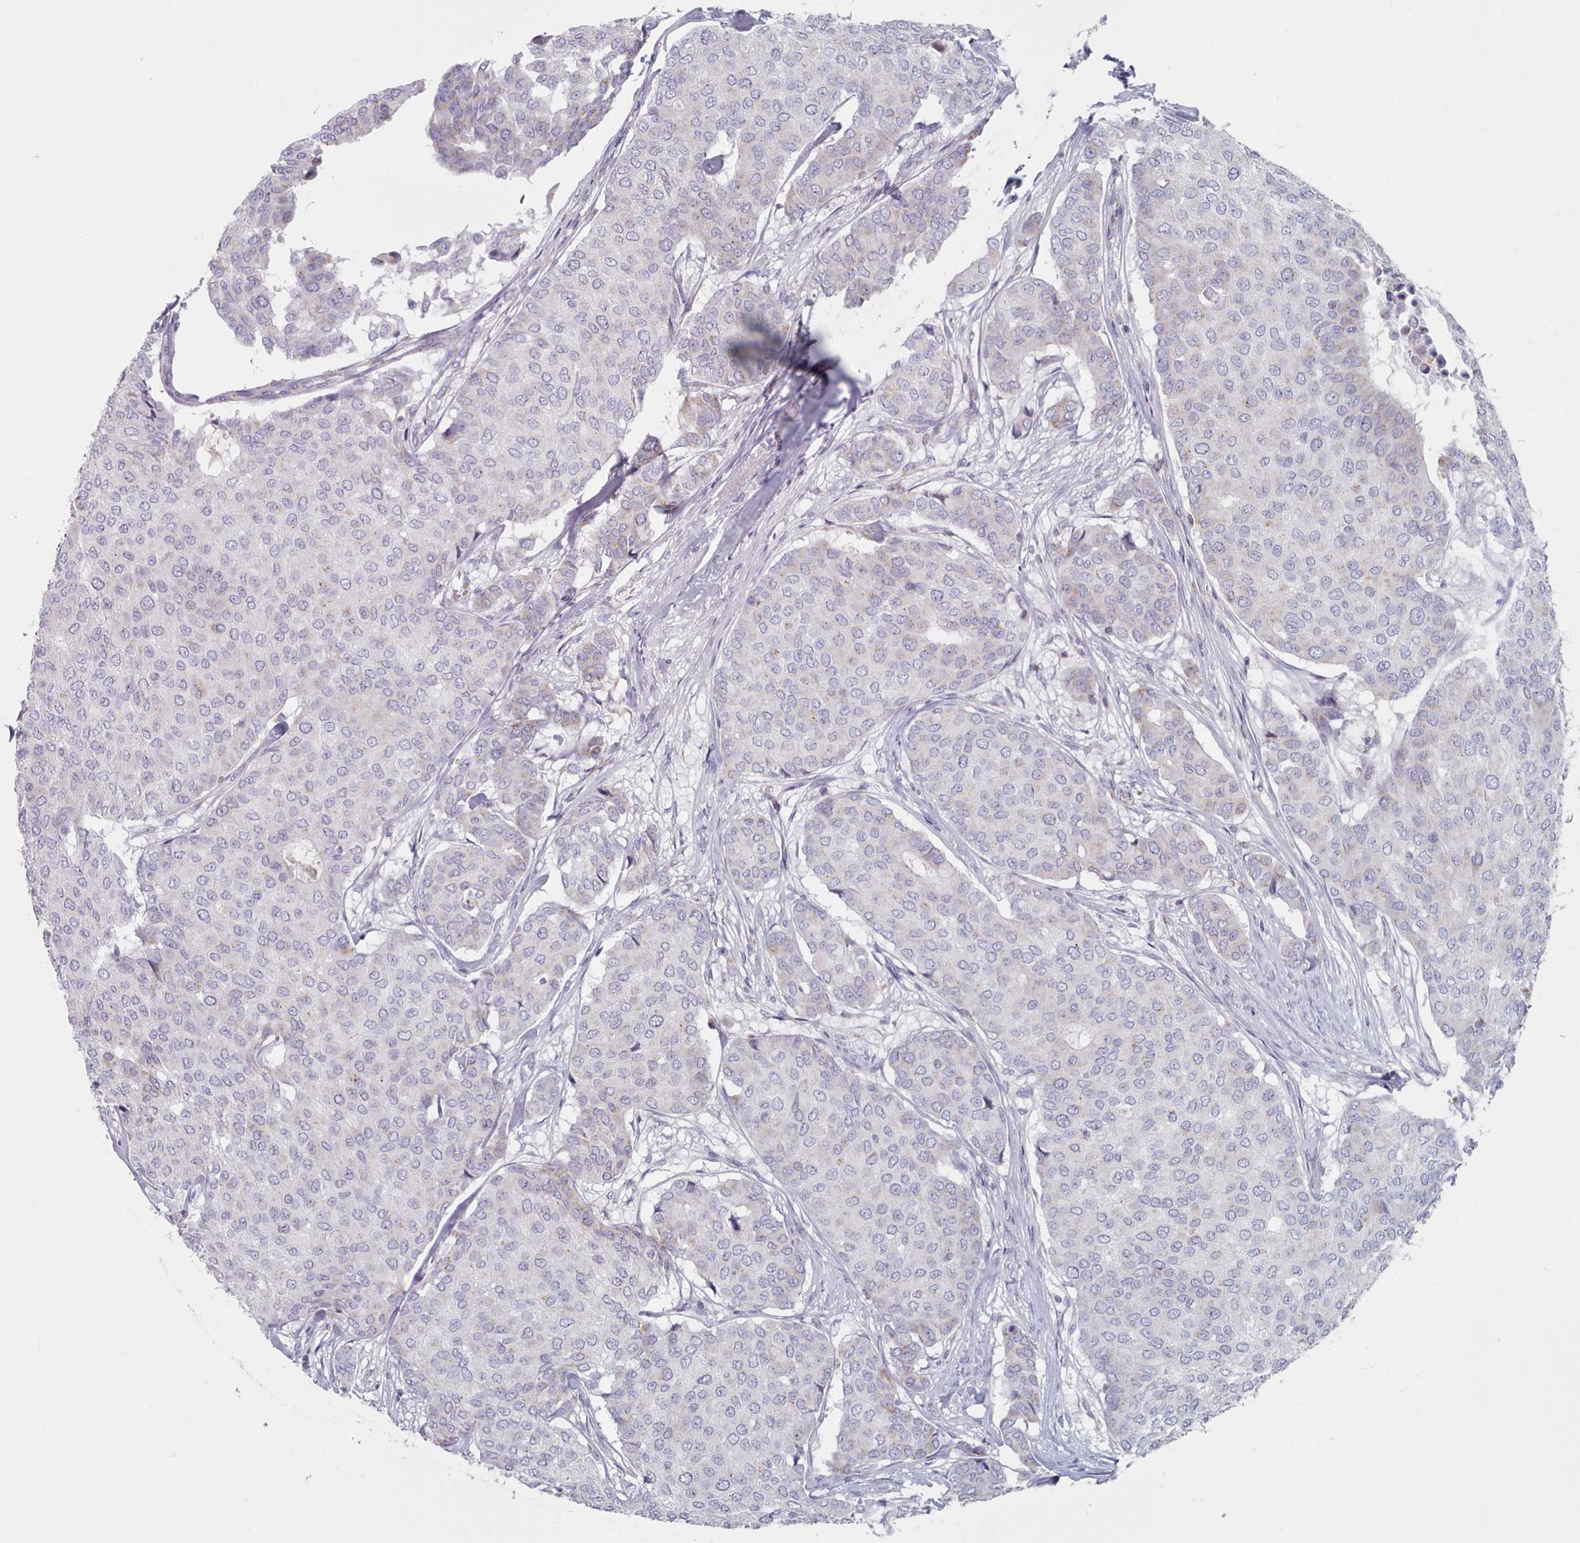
{"staining": {"intensity": "weak", "quantity": "<25%", "location": "cytoplasmic/membranous"}, "tissue": "breast cancer", "cell_type": "Tumor cells", "image_type": "cancer", "snomed": [{"axis": "morphology", "description": "Duct carcinoma"}, {"axis": "topography", "description": "Breast"}], "caption": "IHC micrograph of neoplastic tissue: human breast cancer stained with DAB (3,3'-diaminobenzidine) displays no significant protein staining in tumor cells.", "gene": "FAM170B", "patient": {"sex": "female", "age": 75}}